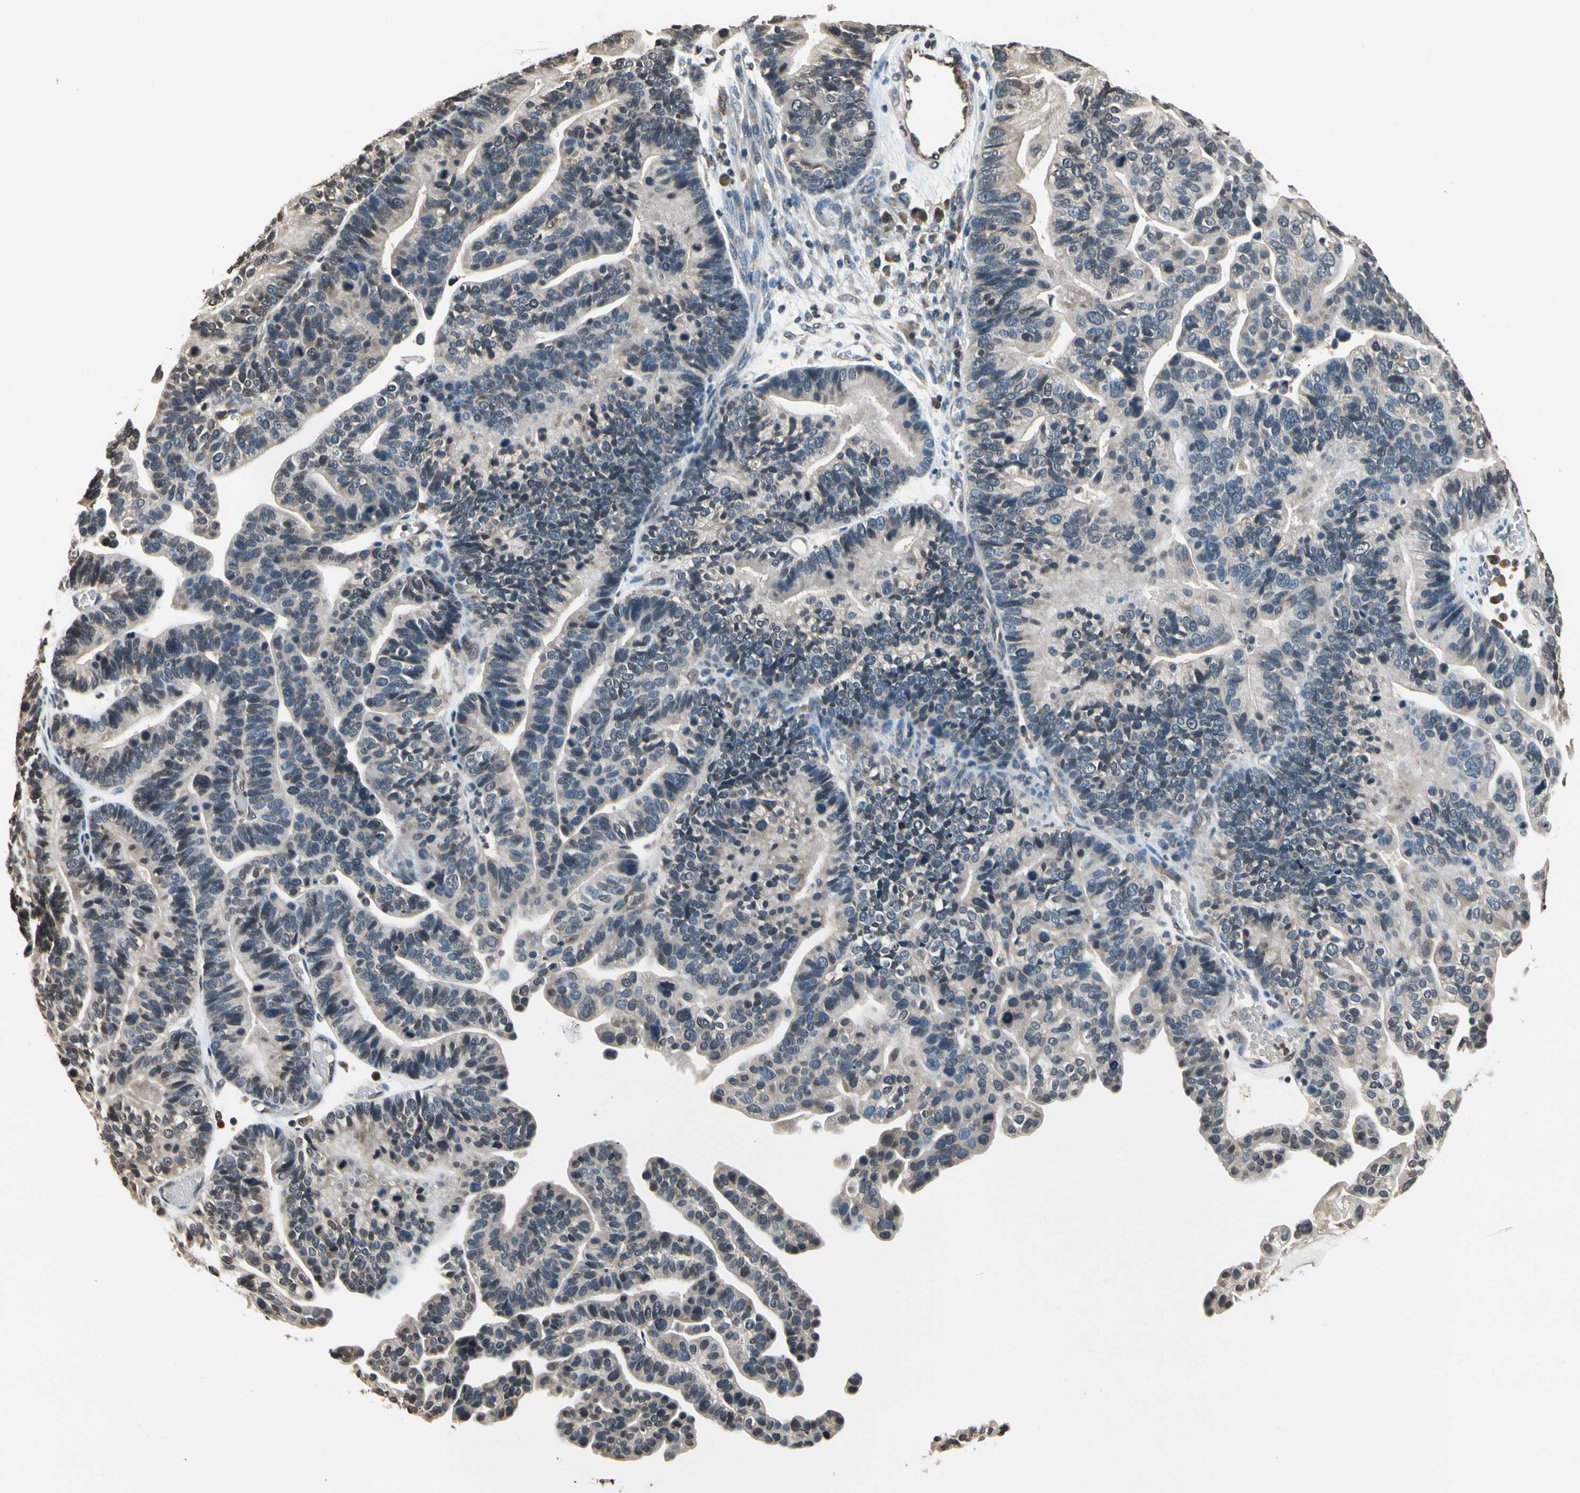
{"staining": {"intensity": "weak", "quantity": ">75%", "location": "cytoplasmic/membranous"}, "tissue": "ovarian cancer", "cell_type": "Tumor cells", "image_type": "cancer", "snomed": [{"axis": "morphology", "description": "Cystadenocarcinoma, serous, NOS"}, {"axis": "topography", "description": "Ovary"}], "caption": "Approximately >75% of tumor cells in ovarian cancer show weak cytoplasmic/membranous protein expression as visualized by brown immunohistochemical staining.", "gene": "GCLC", "patient": {"sex": "female", "age": 56}}